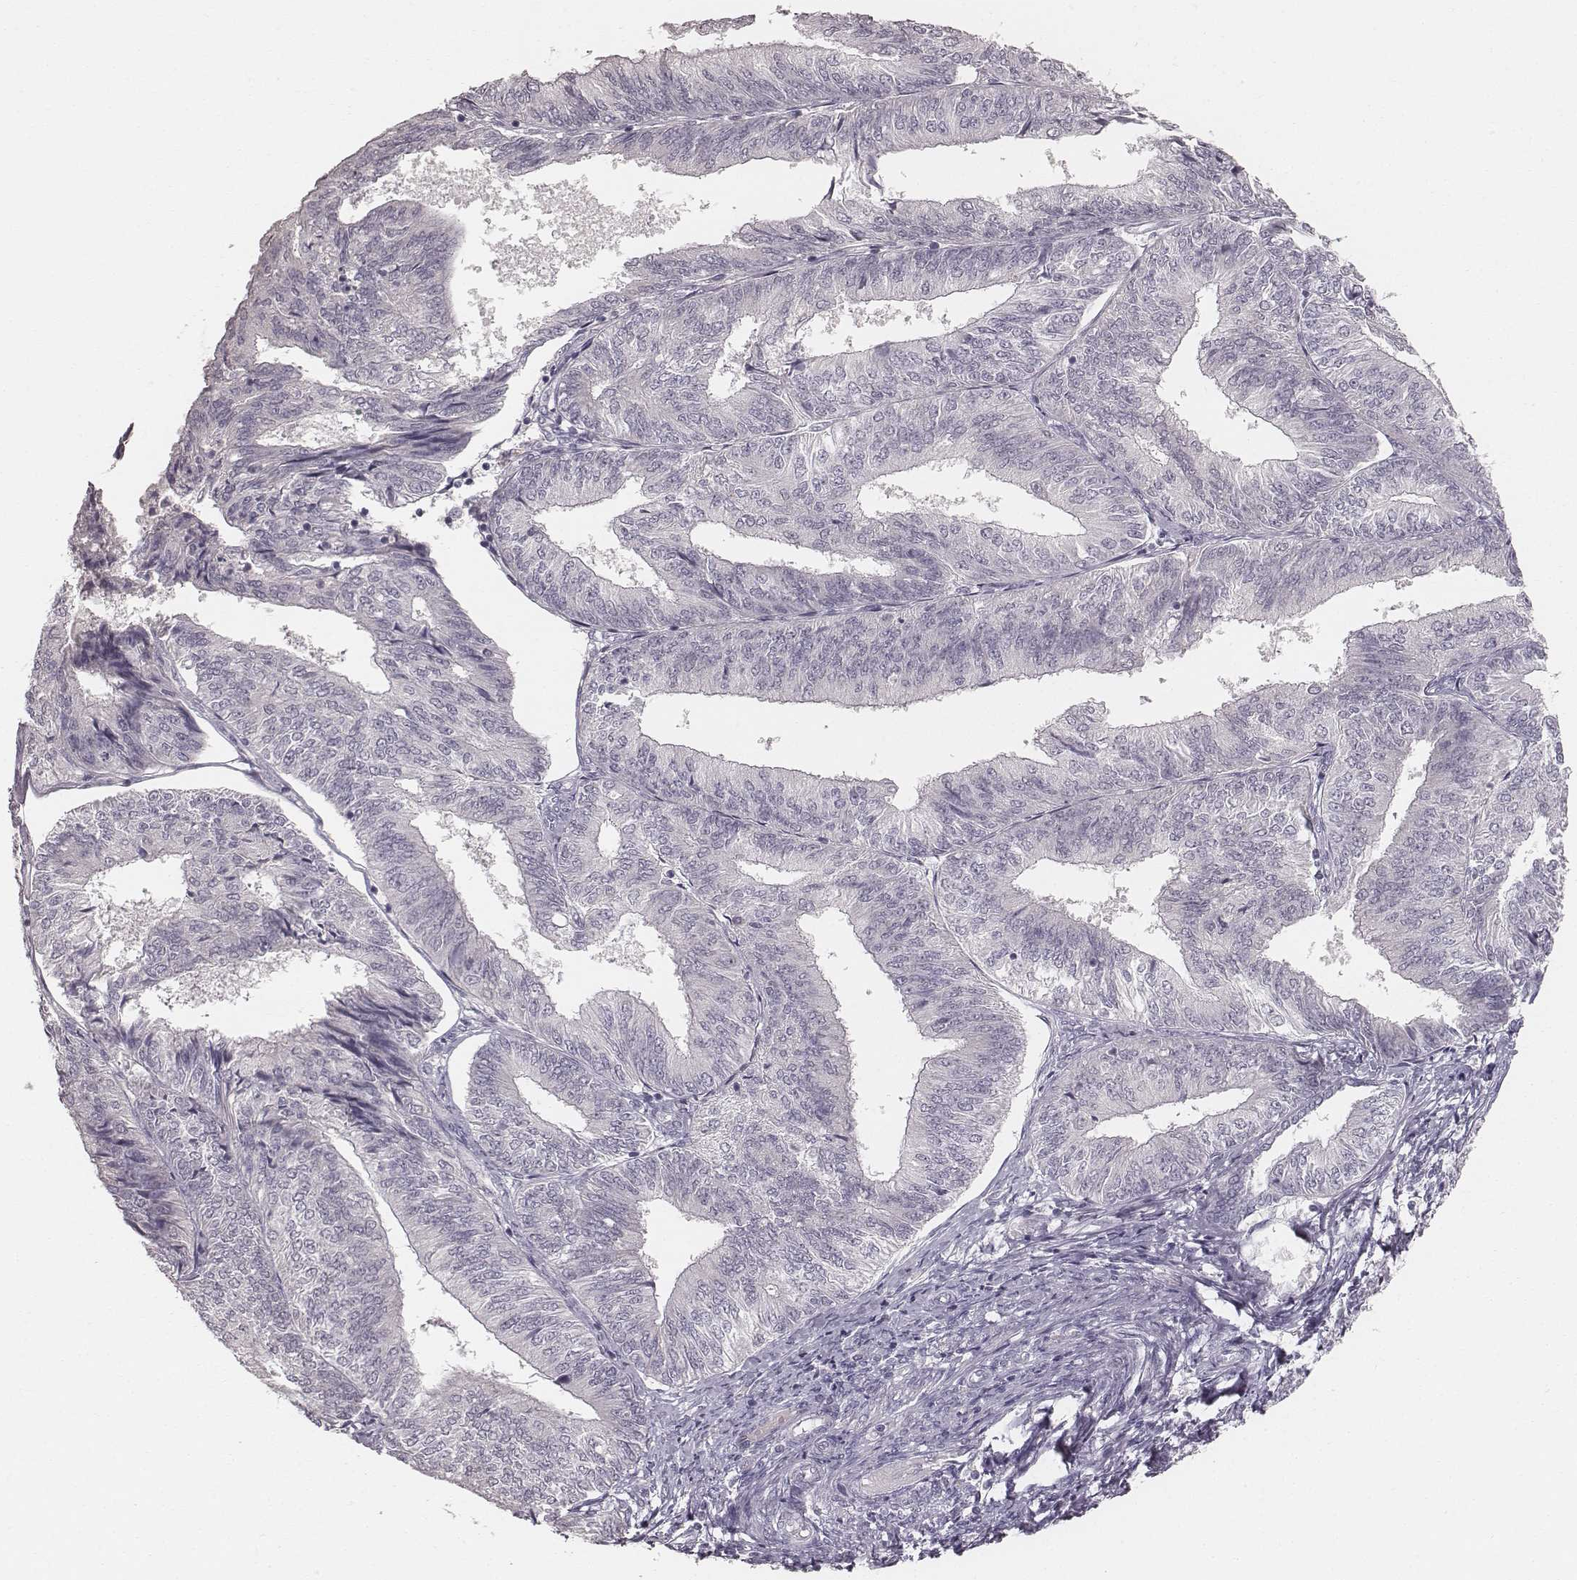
{"staining": {"intensity": "negative", "quantity": "none", "location": "none"}, "tissue": "endometrial cancer", "cell_type": "Tumor cells", "image_type": "cancer", "snomed": [{"axis": "morphology", "description": "Adenocarcinoma, NOS"}, {"axis": "topography", "description": "Endometrium"}], "caption": "Immunohistochemistry (IHC) image of human endometrial cancer (adenocarcinoma) stained for a protein (brown), which reveals no expression in tumor cells.", "gene": "LY6K", "patient": {"sex": "female", "age": 58}}